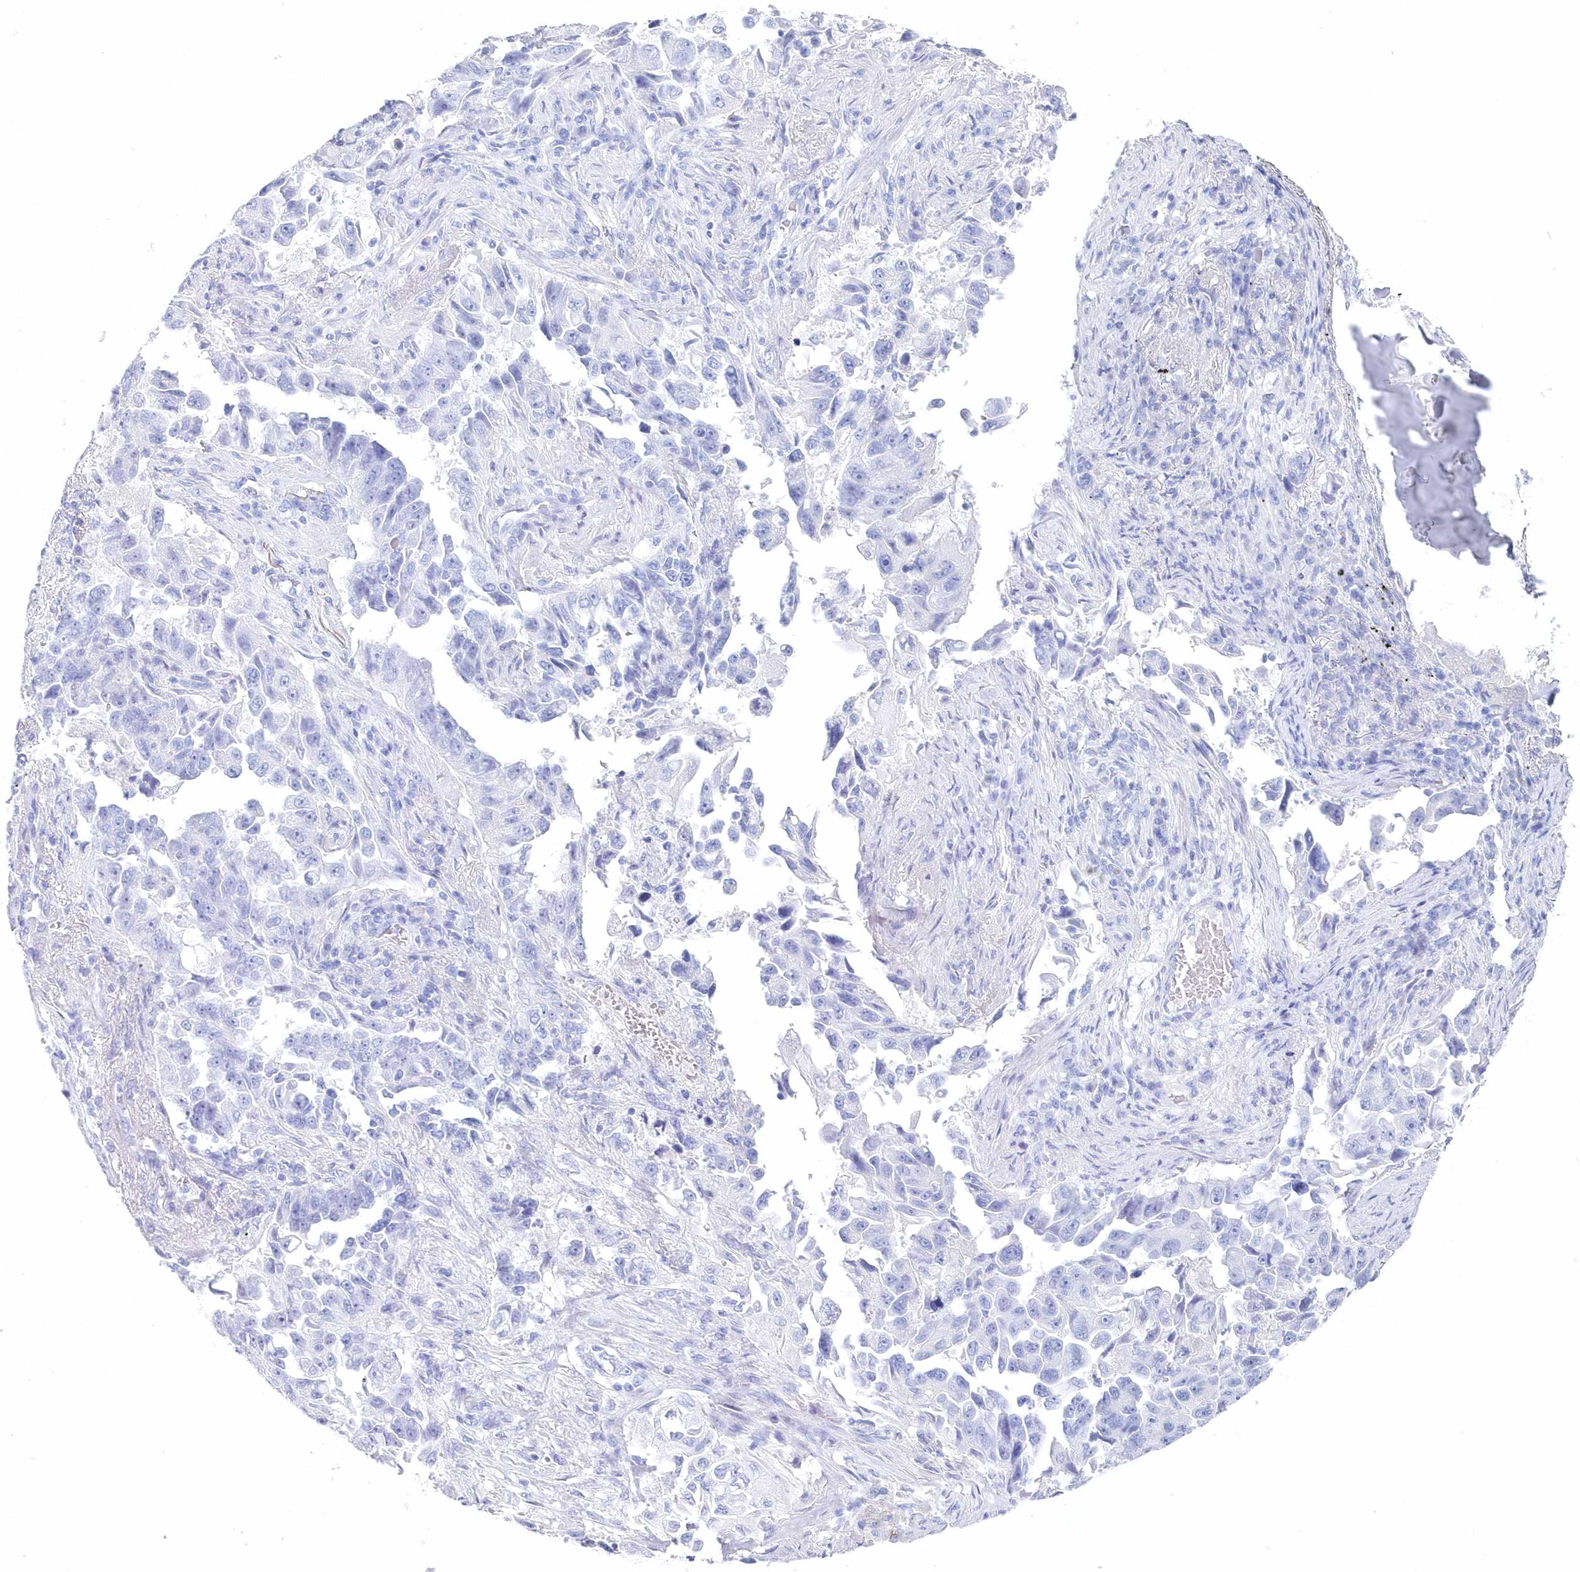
{"staining": {"intensity": "negative", "quantity": "none", "location": "none"}, "tissue": "lung cancer", "cell_type": "Tumor cells", "image_type": "cancer", "snomed": [{"axis": "morphology", "description": "Adenocarcinoma, NOS"}, {"axis": "topography", "description": "Lung"}], "caption": "Tumor cells are negative for brown protein staining in lung cancer (adenocarcinoma).", "gene": "CSNK1G2", "patient": {"sex": "female", "age": 51}}